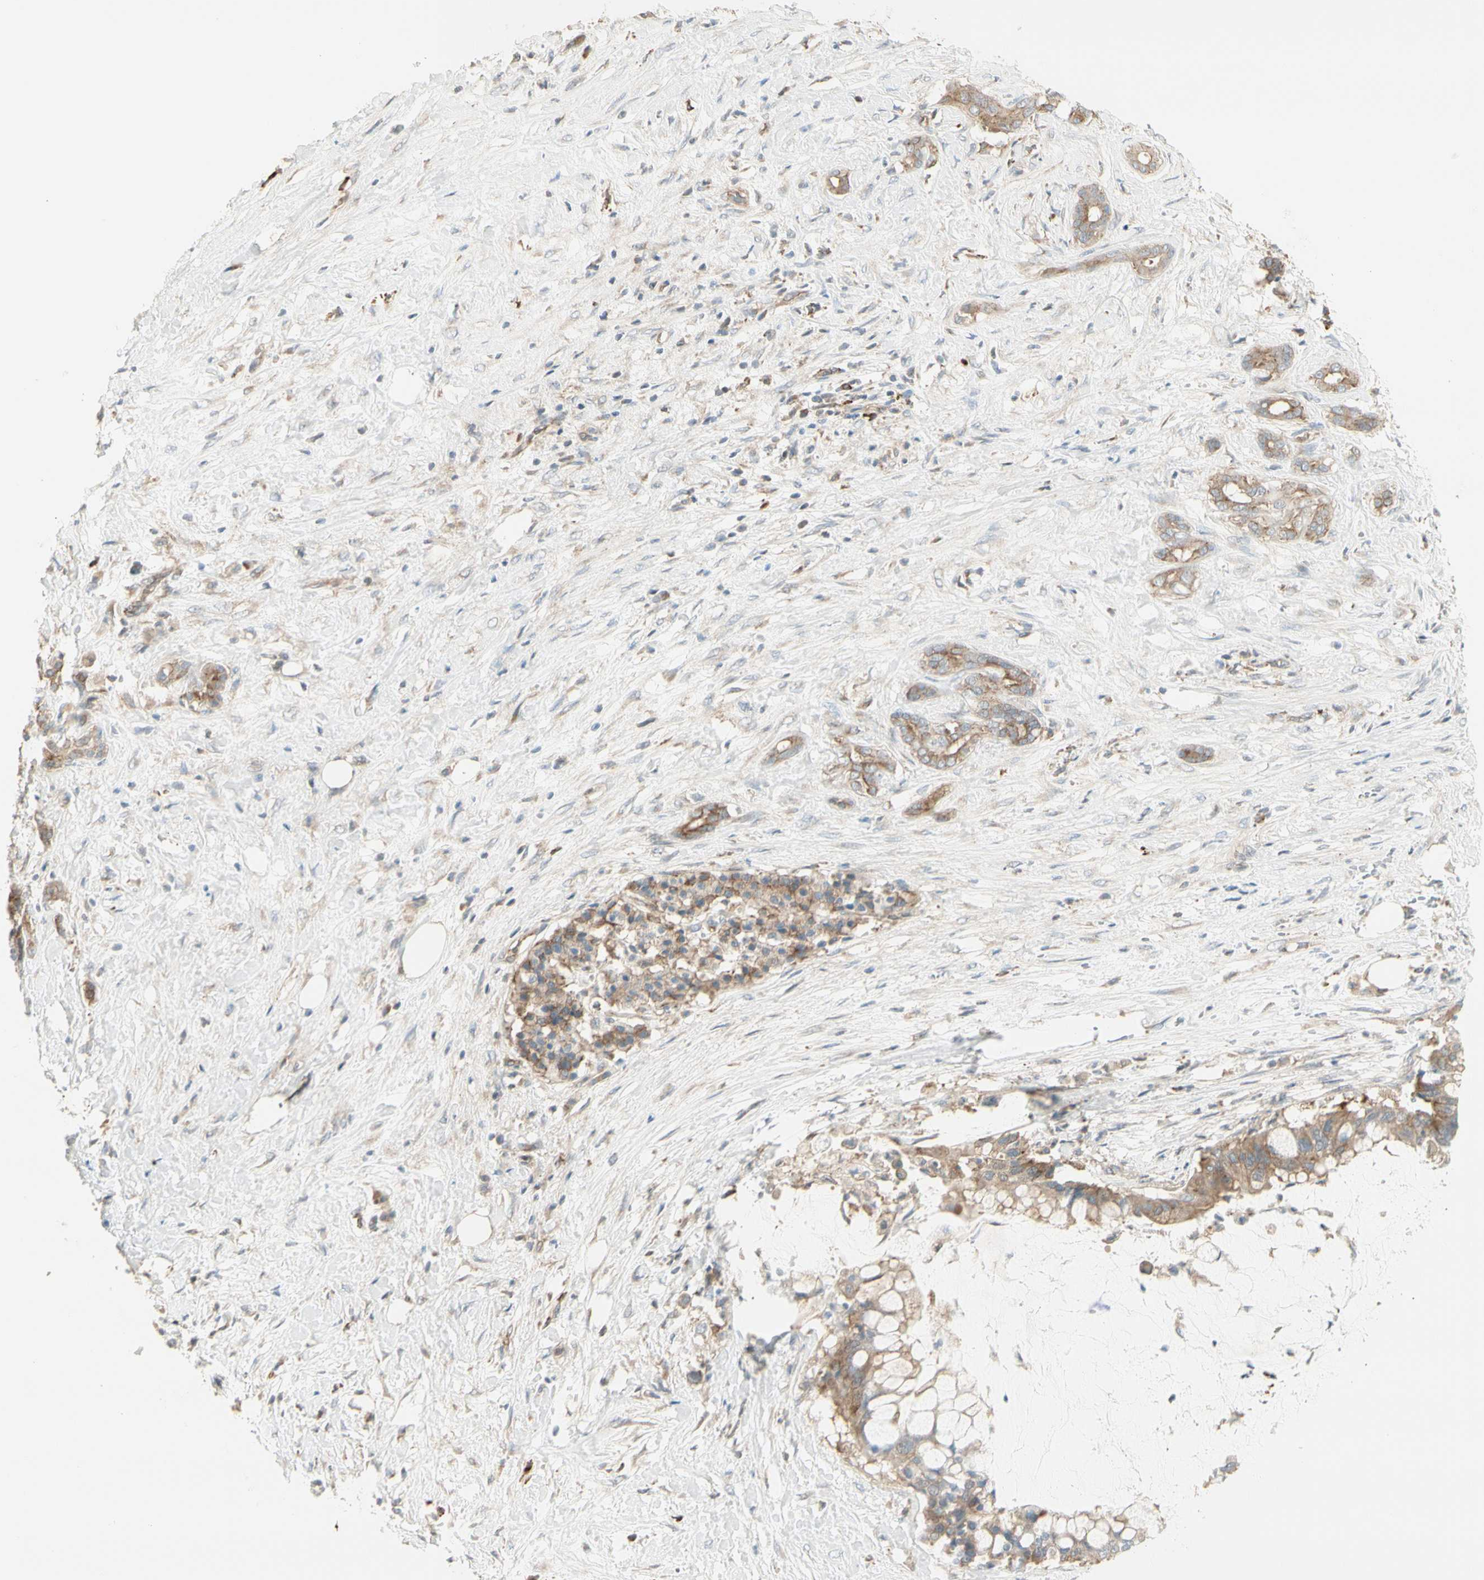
{"staining": {"intensity": "moderate", "quantity": ">75%", "location": "cytoplasmic/membranous"}, "tissue": "pancreatic cancer", "cell_type": "Tumor cells", "image_type": "cancer", "snomed": [{"axis": "morphology", "description": "Adenocarcinoma, NOS"}, {"axis": "topography", "description": "Pancreas"}], "caption": "Adenocarcinoma (pancreatic) was stained to show a protein in brown. There is medium levels of moderate cytoplasmic/membranous expression in approximately >75% of tumor cells. The protein of interest is stained brown, and the nuclei are stained in blue (DAB (3,3'-diaminobenzidine) IHC with brightfield microscopy, high magnification).", "gene": "AGFG1", "patient": {"sex": "male", "age": 41}}